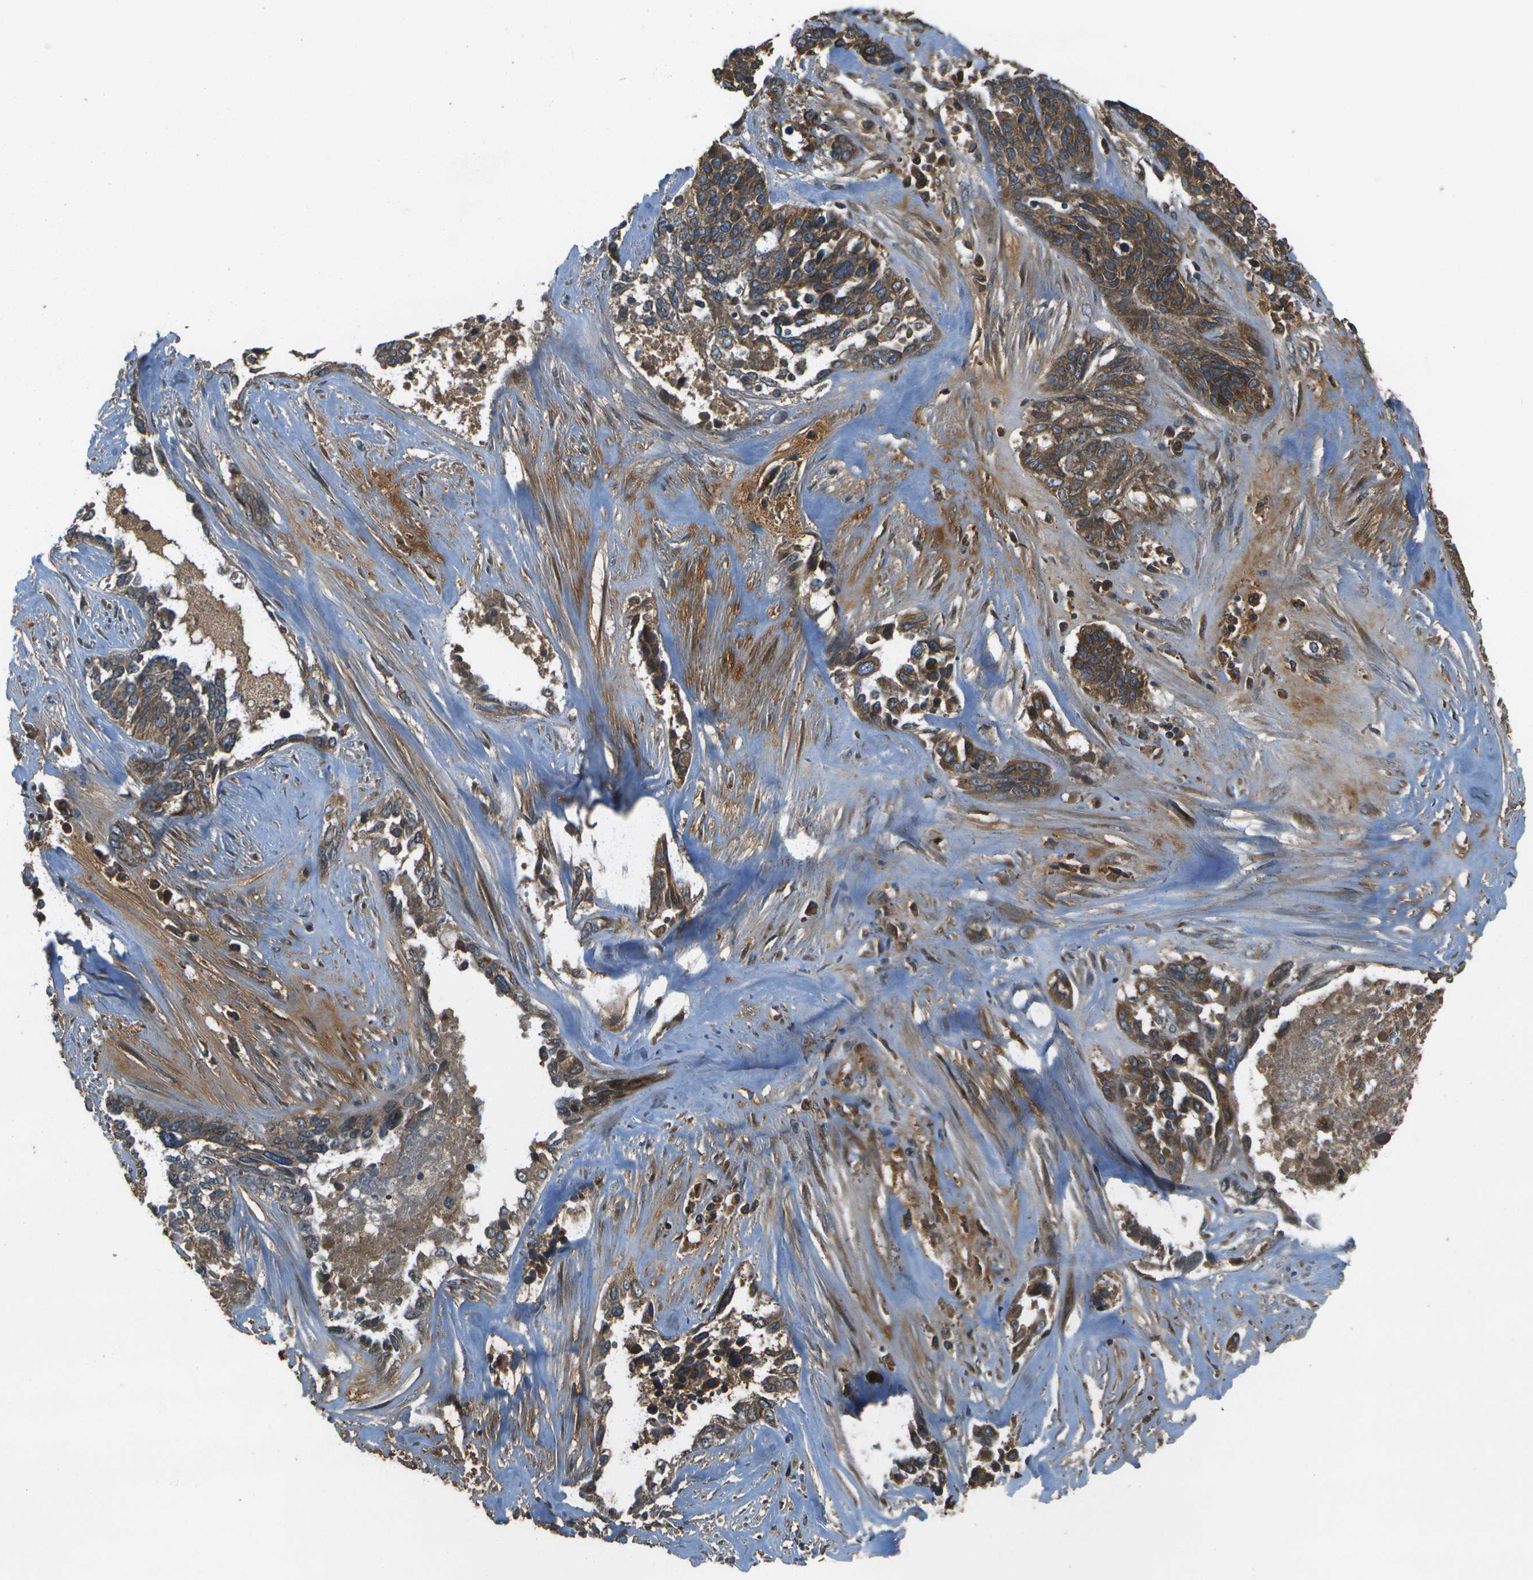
{"staining": {"intensity": "moderate", "quantity": ">75%", "location": "cytoplasmic/membranous"}, "tissue": "ovarian cancer", "cell_type": "Tumor cells", "image_type": "cancer", "snomed": [{"axis": "morphology", "description": "Cystadenocarcinoma, serous, NOS"}, {"axis": "topography", "description": "Ovary"}], "caption": "Serous cystadenocarcinoma (ovarian) tissue demonstrates moderate cytoplasmic/membranous positivity in about >75% of tumor cells, visualized by immunohistochemistry.", "gene": "HFE", "patient": {"sex": "female", "age": 44}}